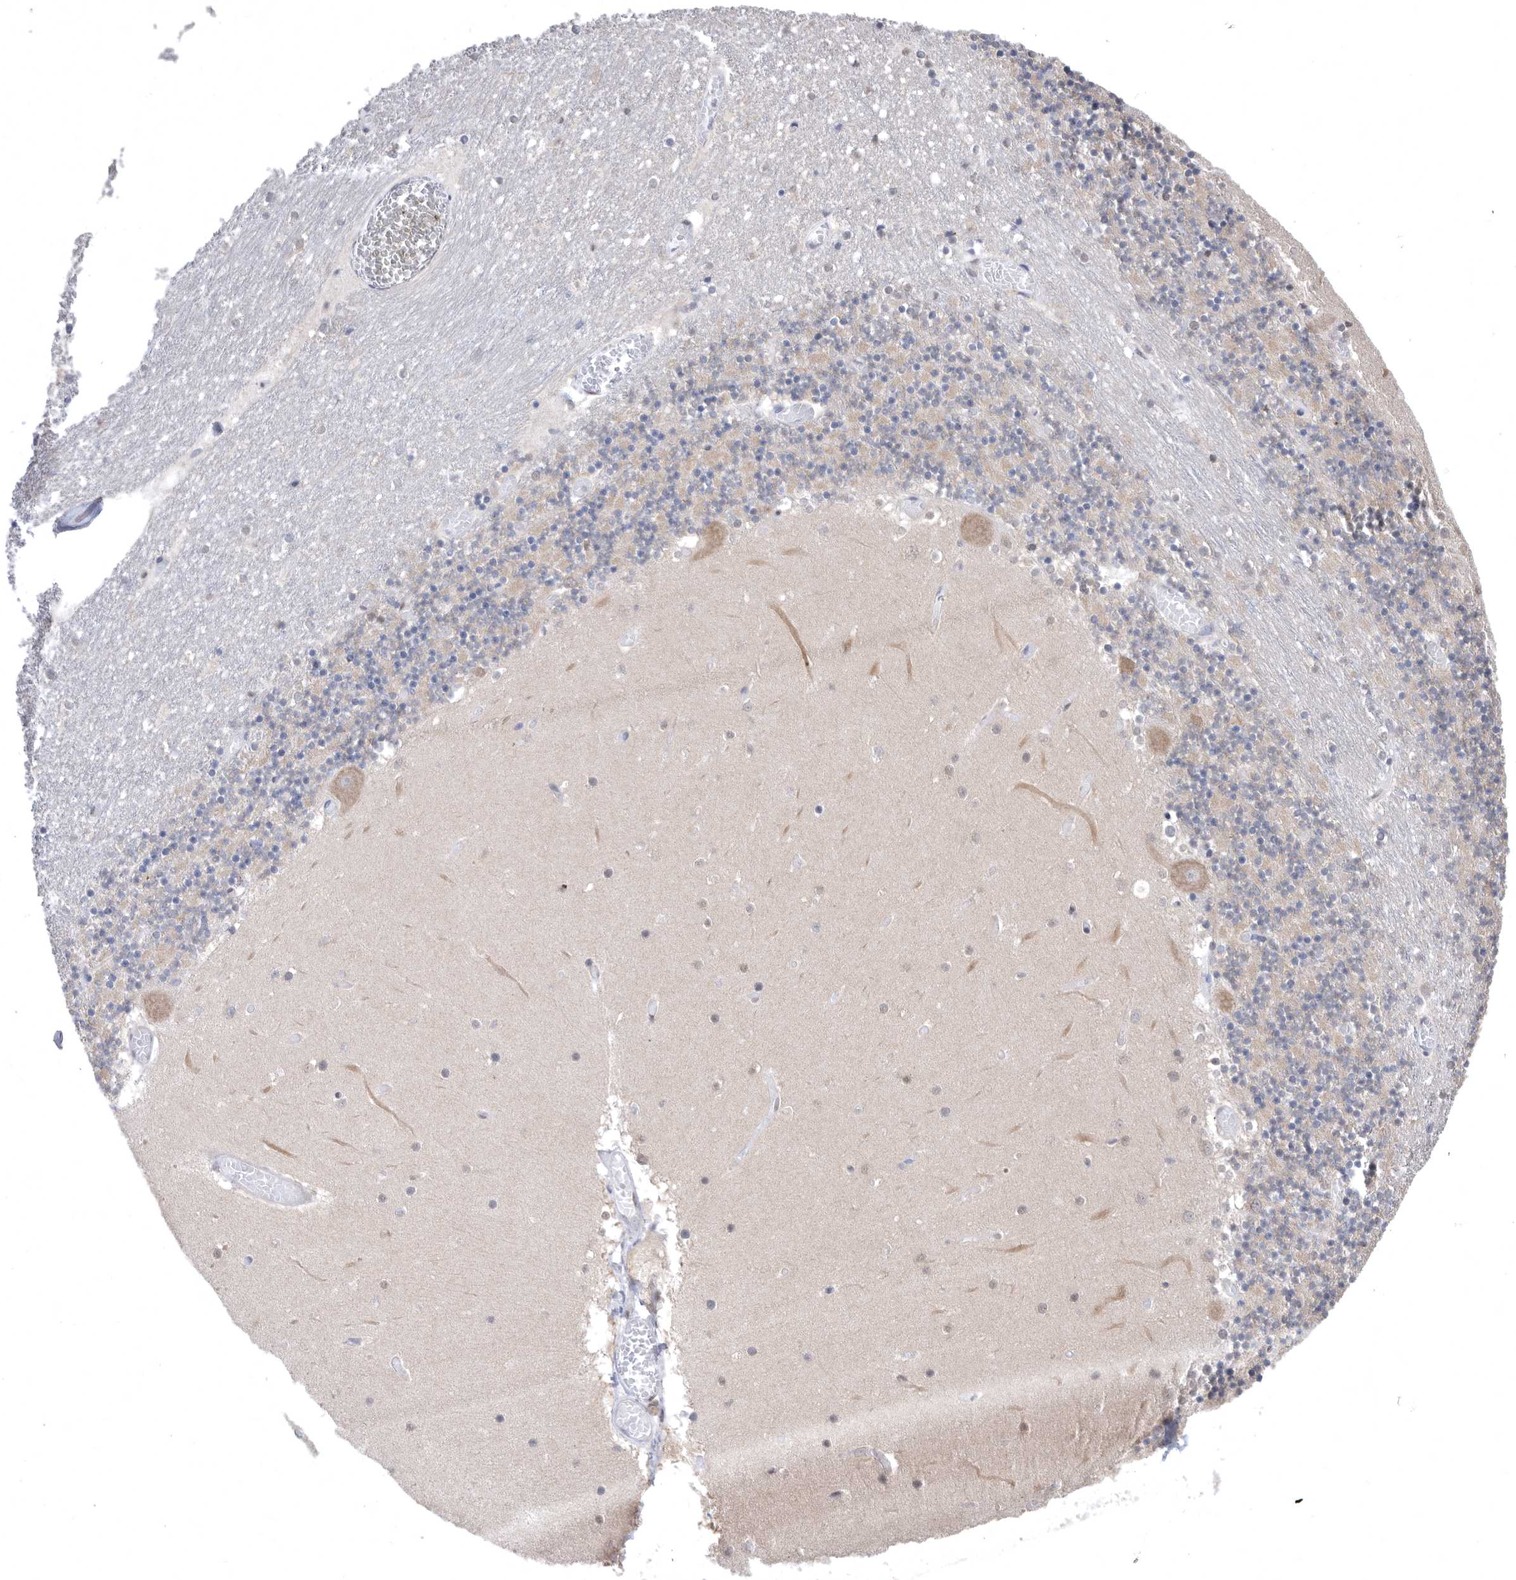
{"staining": {"intensity": "negative", "quantity": "none", "location": "none"}, "tissue": "cerebellum", "cell_type": "Cells in granular layer", "image_type": "normal", "snomed": [{"axis": "morphology", "description": "Normal tissue, NOS"}, {"axis": "topography", "description": "Cerebellum"}], "caption": "This is a photomicrograph of immunohistochemistry staining of unremarkable cerebellum, which shows no expression in cells in granular layer.", "gene": "CCT4", "patient": {"sex": "female", "age": 28}}